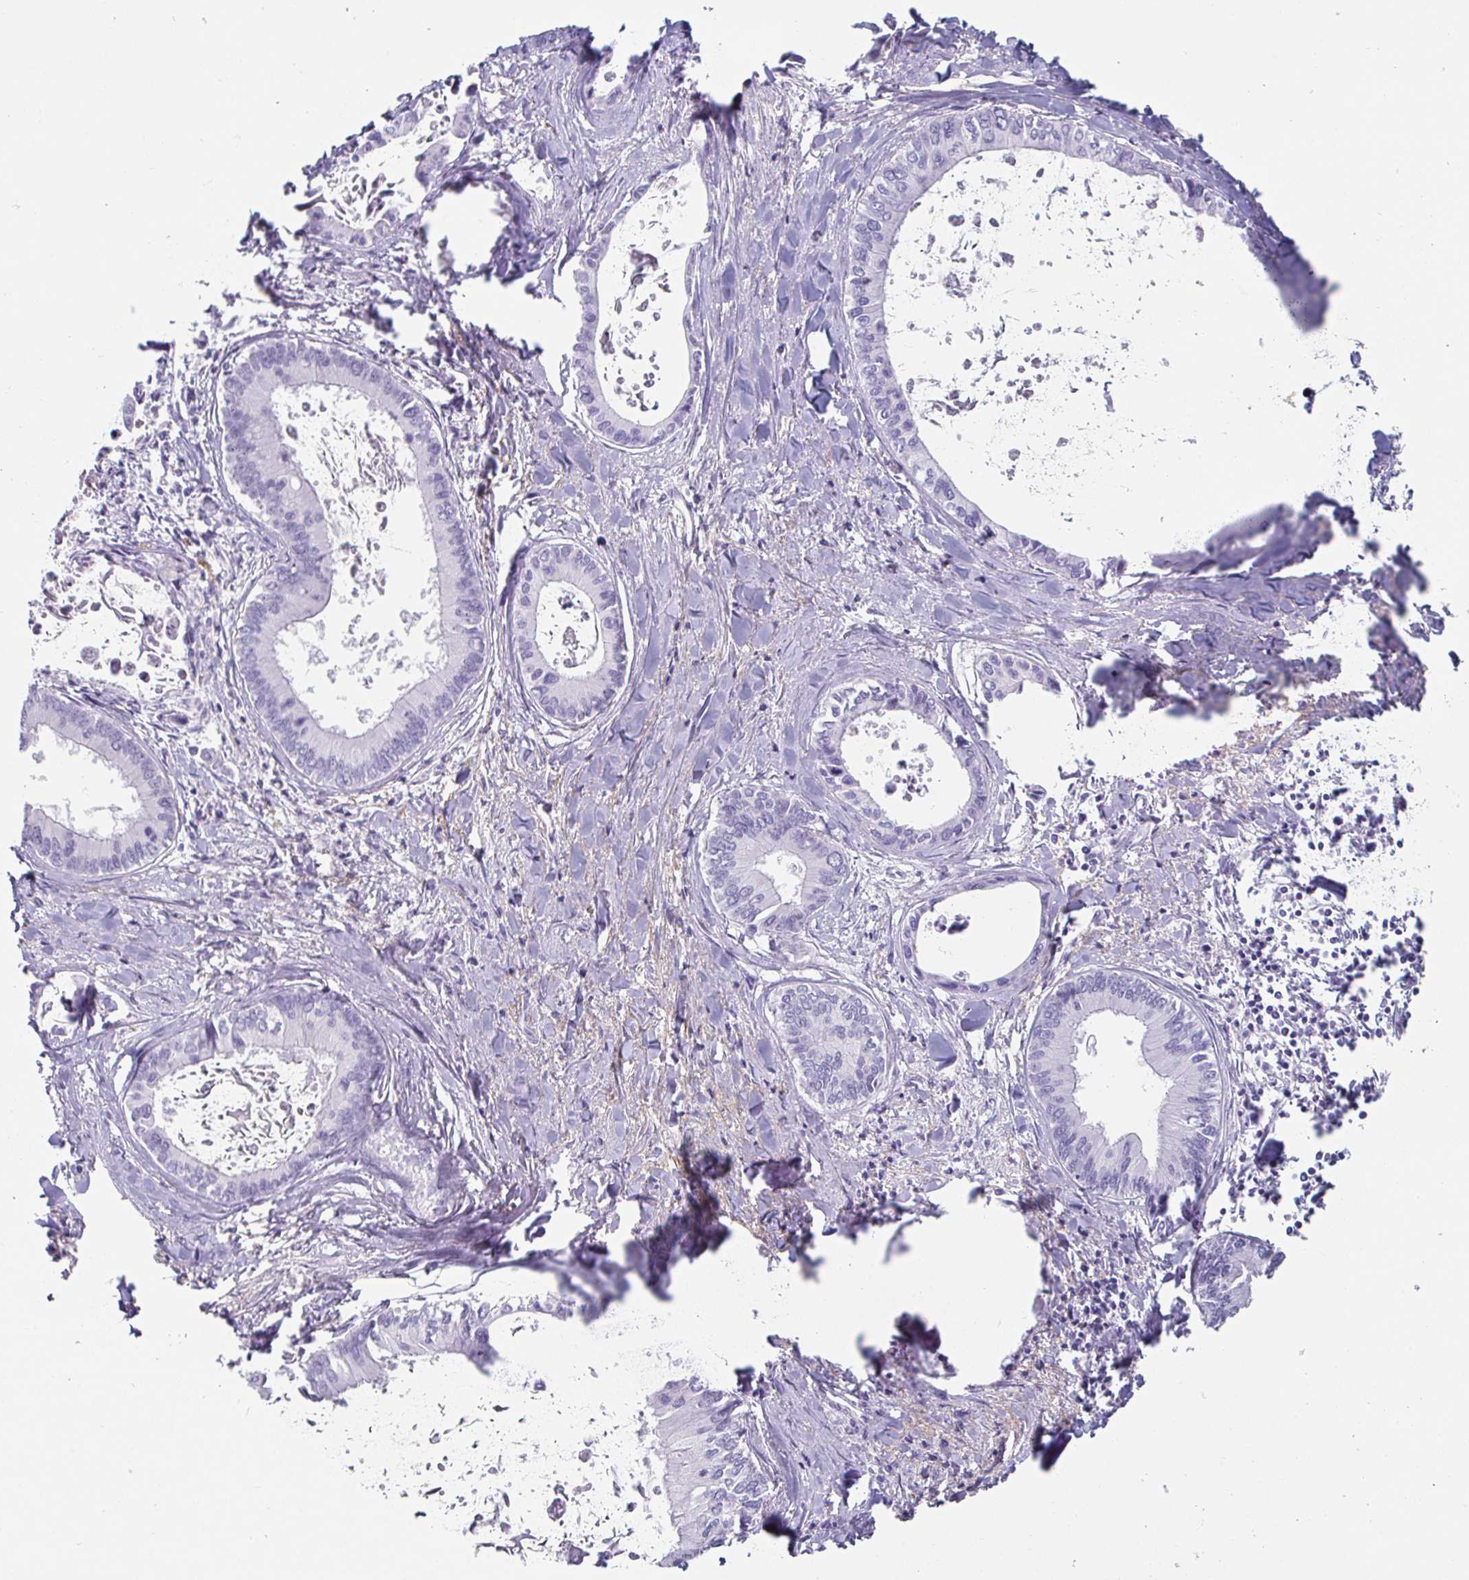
{"staining": {"intensity": "negative", "quantity": "none", "location": "none"}, "tissue": "liver cancer", "cell_type": "Tumor cells", "image_type": "cancer", "snomed": [{"axis": "morphology", "description": "Cholangiocarcinoma"}, {"axis": "topography", "description": "Liver"}], "caption": "There is no significant positivity in tumor cells of liver cancer (cholangiocarcinoma). Nuclei are stained in blue.", "gene": "CREG2", "patient": {"sex": "male", "age": 66}}